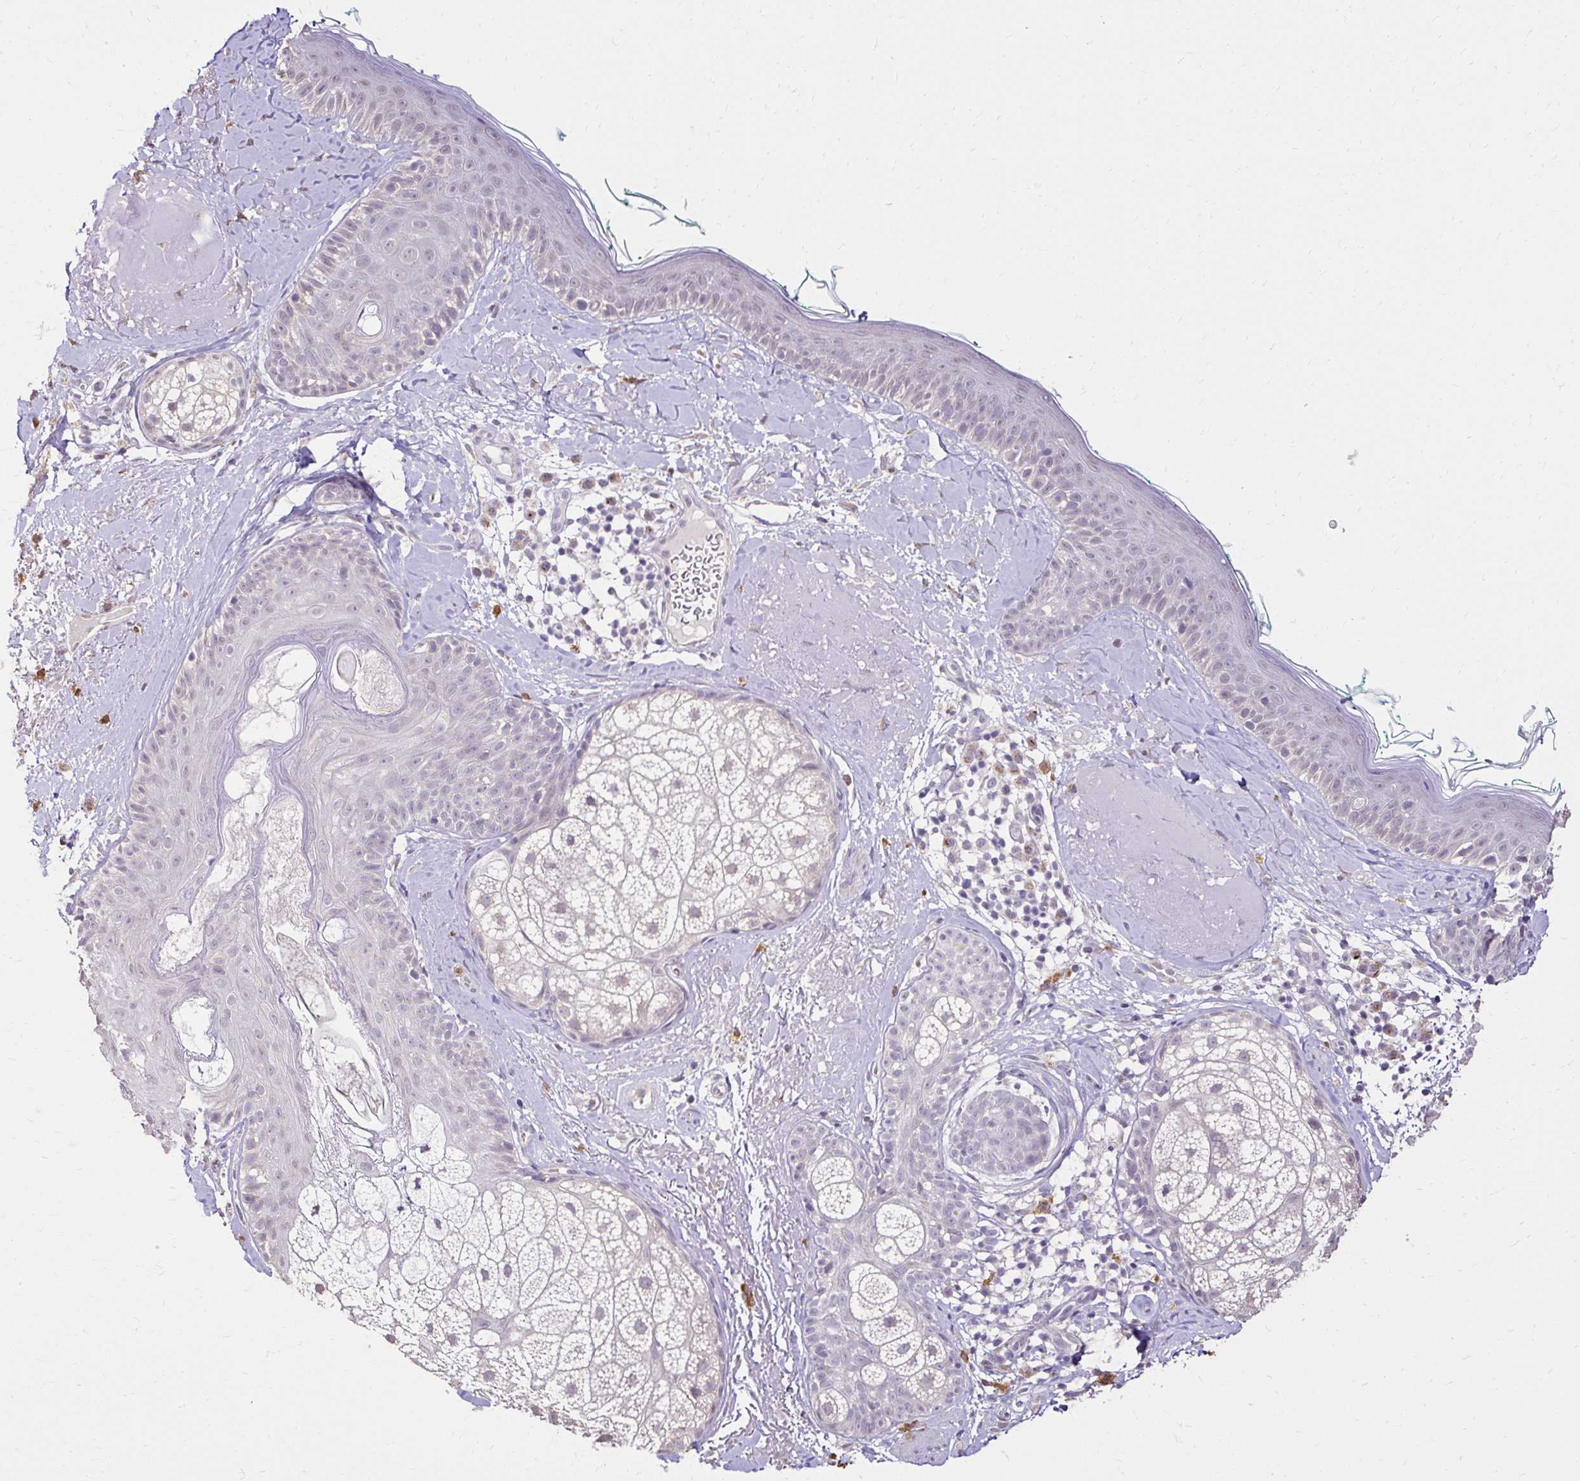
{"staining": {"intensity": "moderate", "quantity": "<25%", "location": "cytoplasmic/membranous"}, "tissue": "skin", "cell_type": "Fibroblasts", "image_type": "normal", "snomed": [{"axis": "morphology", "description": "Normal tissue, NOS"}, {"axis": "topography", "description": "Skin"}], "caption": "The histopathology image demonstrates a brown stain indicating the presence of a protein in the cytoplasmic/membranous of fibroblasts in skin.", "gene": "KIAA1210", "patient": {"sex": "male", "age": 73}}